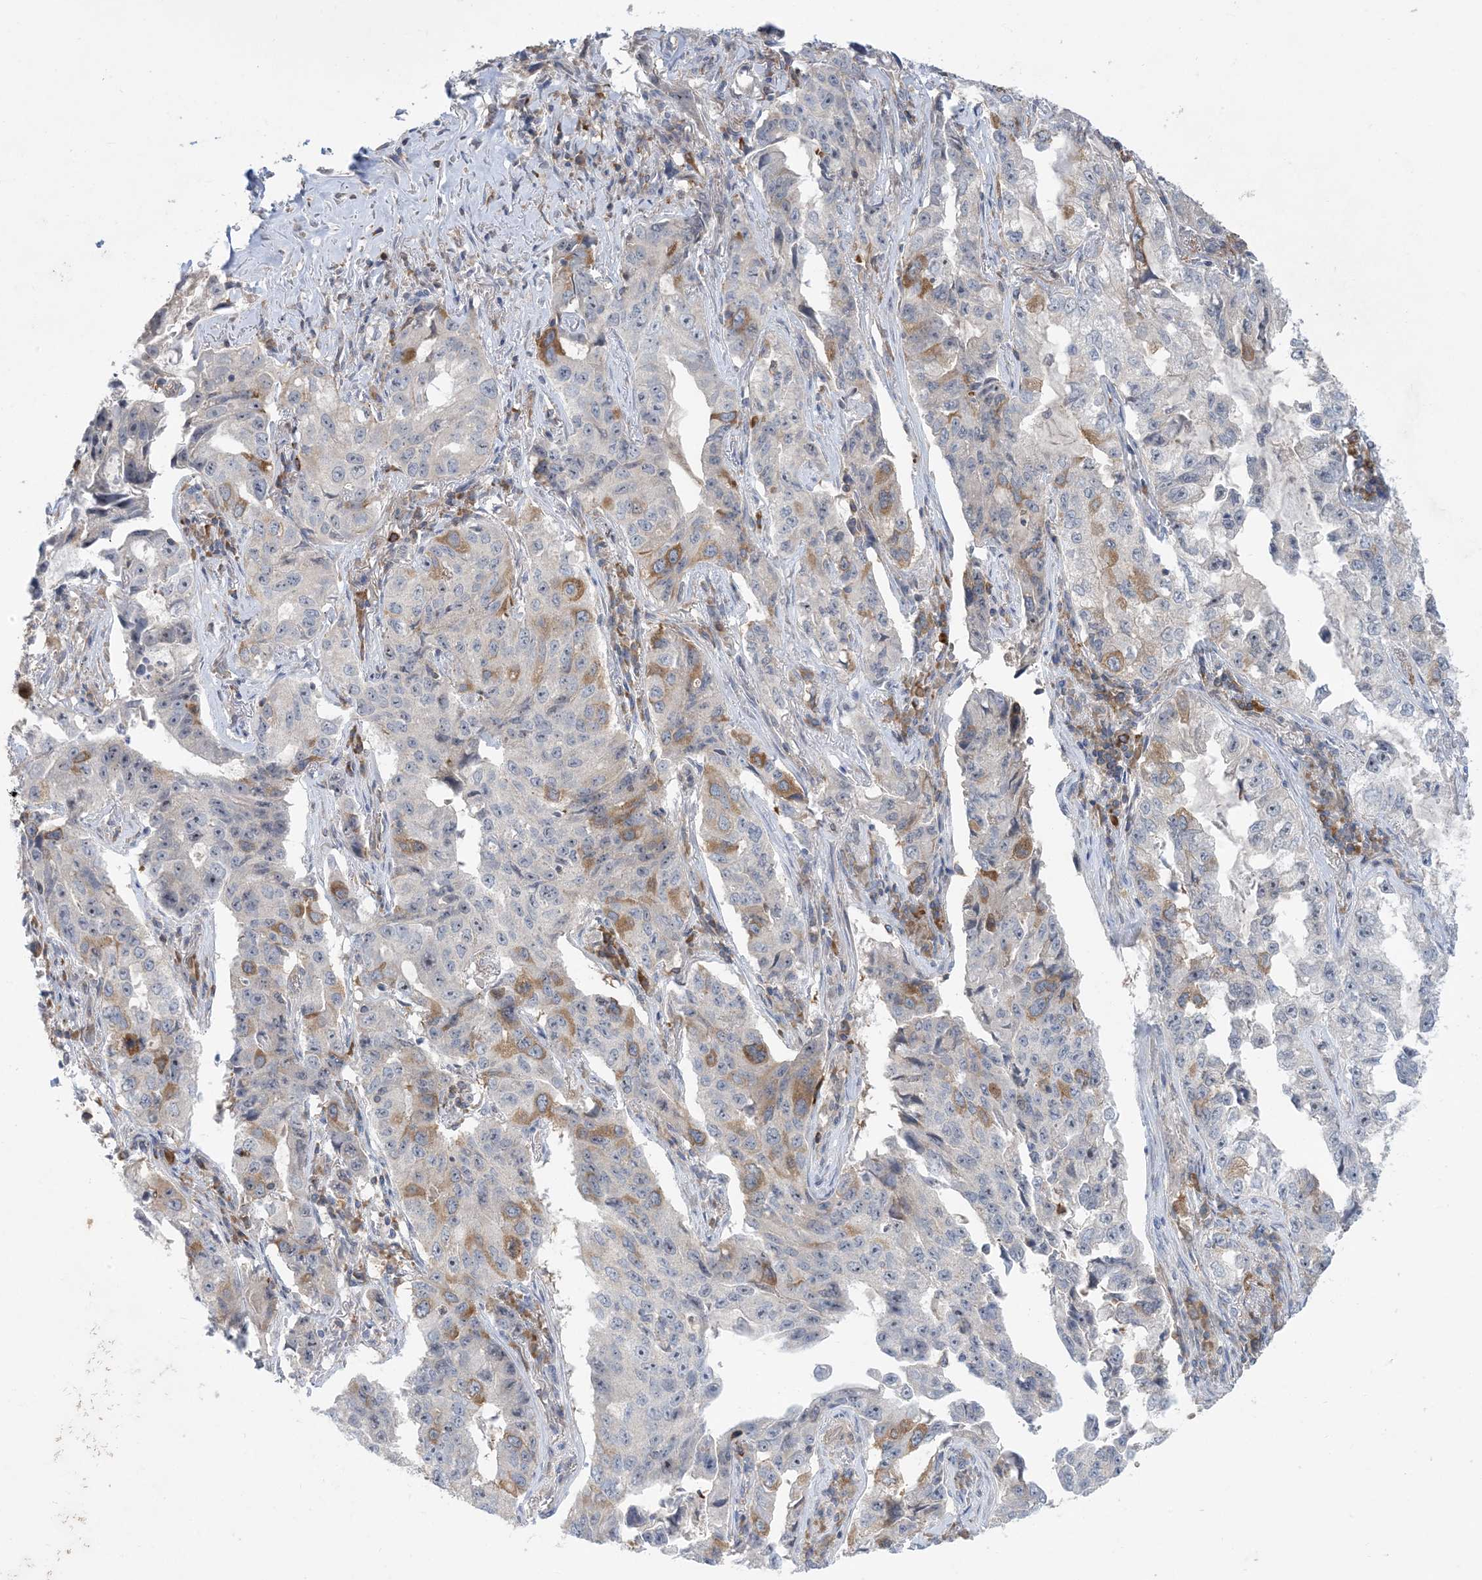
{"staining": {"intensity": "moderate", "quantity": "<25%", "location": "cytoplasmic/membranous"}, "tissue": "lung cancer", "cell_type": "Tumor cells", "image_type": "cancer", "snomed": [{"axis": "morphology", "description": "Adenocarcinoma, NOS"}, {"axis": "topography", "description": "Lung"}], "caption": "This micrograph shows lung cancer (adenocarcinoma) stained with immunohistochemistry (IHC) to label a protein in brown. The cytoplasmic/membranous of tumor cells show moderate positivity for the protein. Nuclei are counter-stained blue.", "gene": "AOC1", "patient": {"sex": "female", "age": 51}}